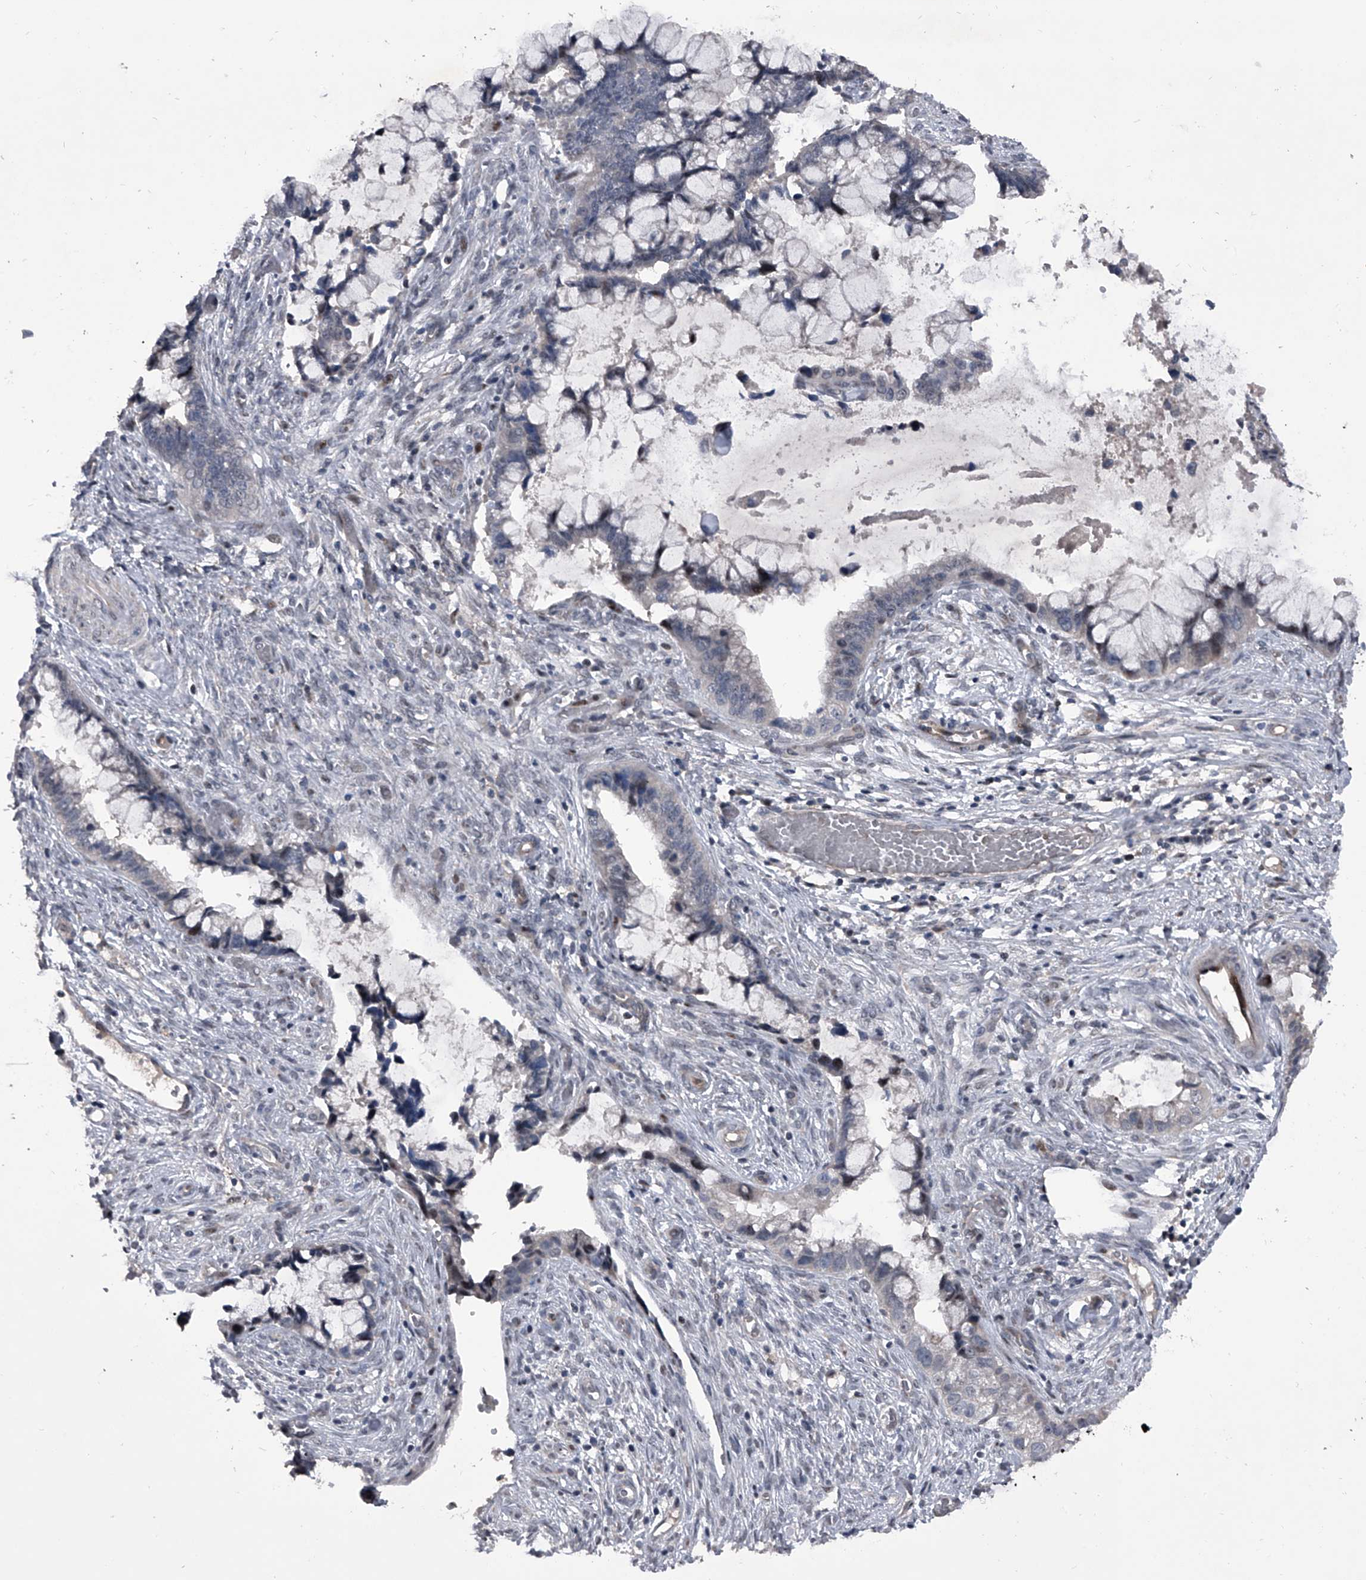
{"staining": {"intensity": "negative", "quantity": "none", "location": "none"}, "tissue": "cervical cancer", "cell_type": "Tumor cells", "image_type": "cancer", "snomed": [{"axis": "morphology", "description": "Adenocarcinoma, NOS"}, {"axis": "topography", "description": "Cervix"}], "caption": "Image shows no significant protein positivity in tumor cells of adenocarcinoma (cervical).", "gene": "ELK4", "patient": {"sex": "female", "age": 44}}